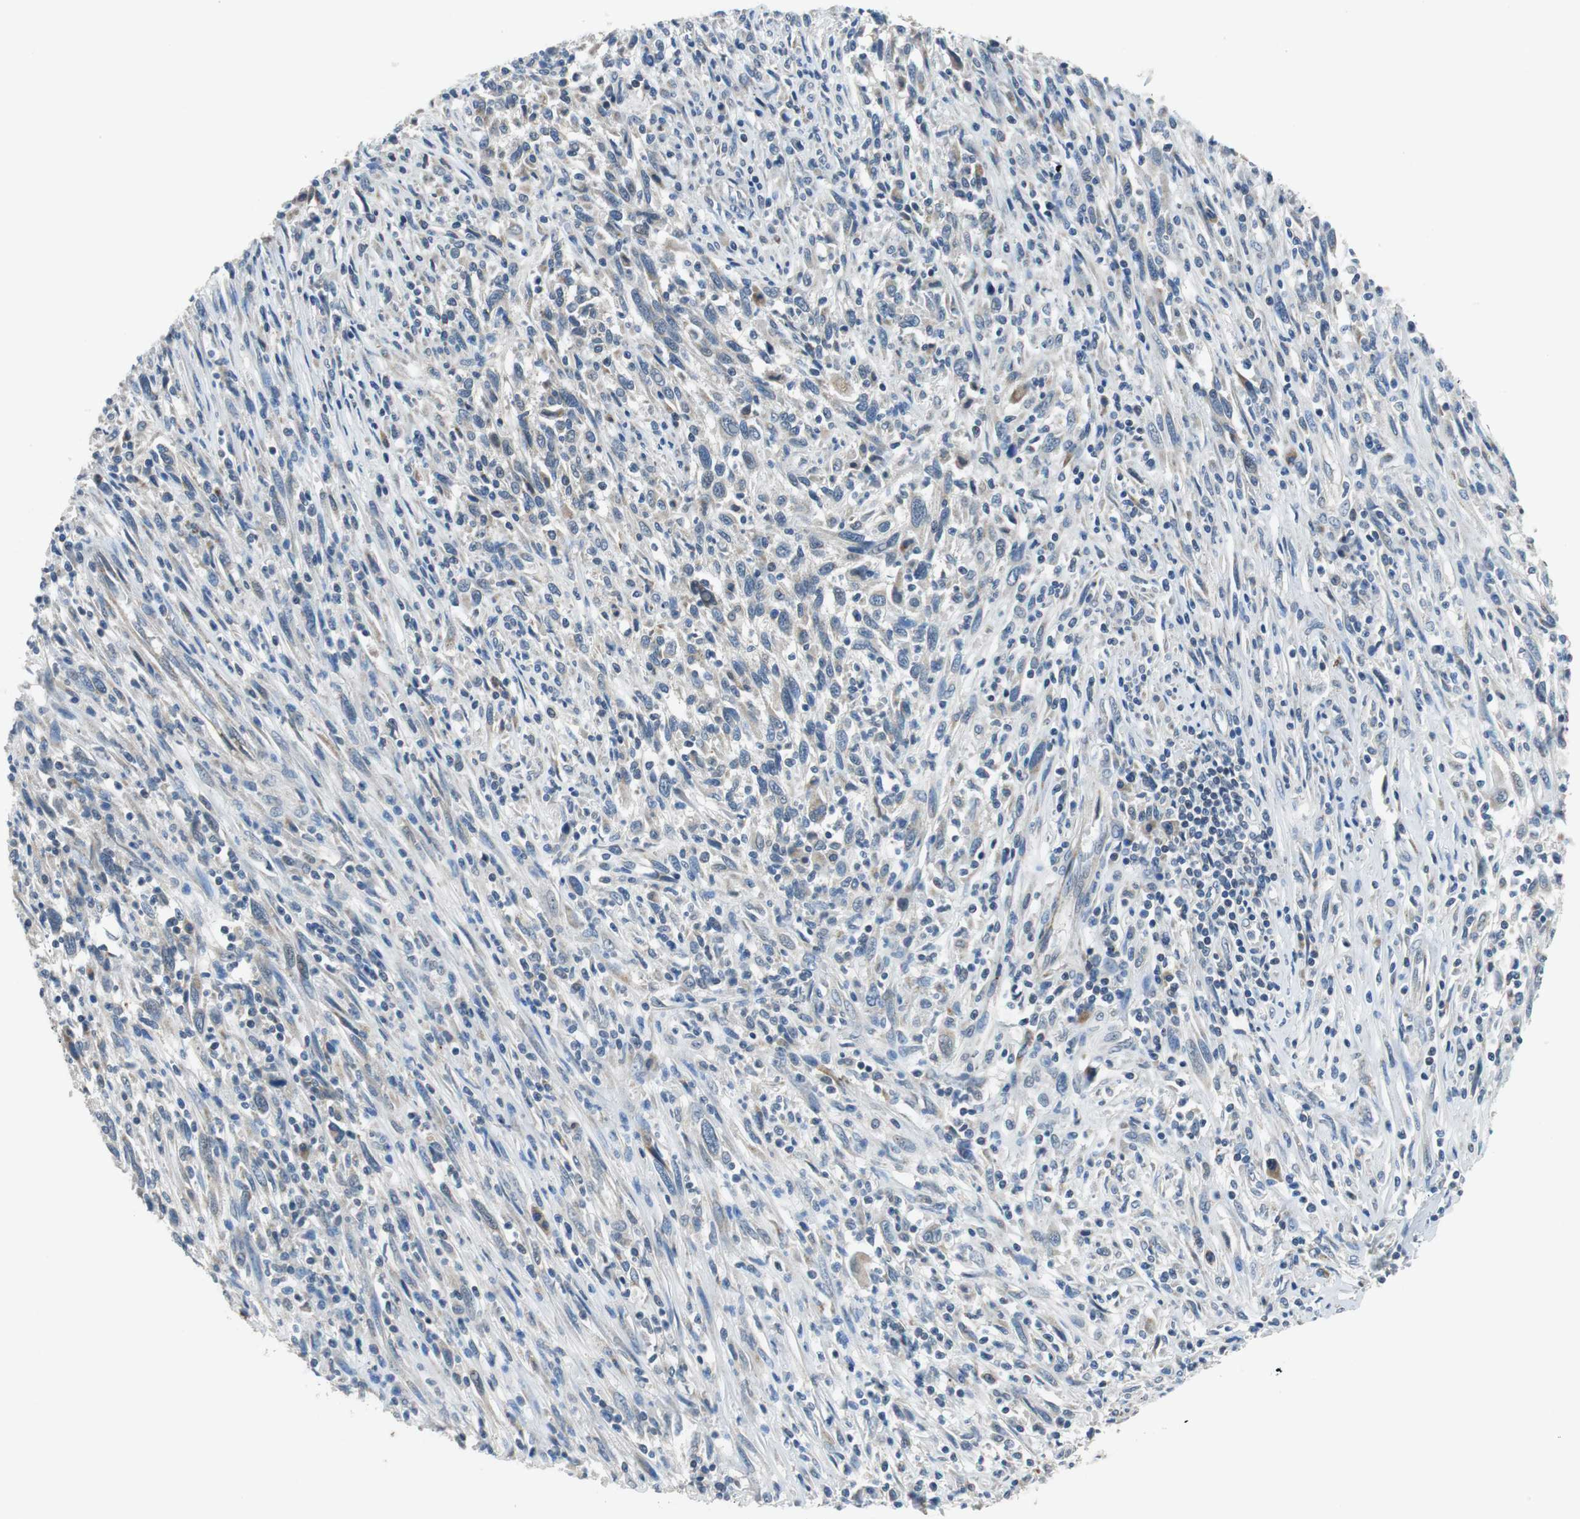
{"staining": {"intensity": "moderate", "quantity": "<25%", "location": "cytoplasmic/membranous"}, "tissue": "melanoma", "cell_type": "Tumor cells", "image_type": "cancer", "snomed": [{"axis": "morphology", "description": "Malignant melanoma, Metastatic site"}, {"axis": "topography", "description": "Lymph node"}], "caption": "High-magnification brightfield microscopy of malignant melanoma (metastatic site) stained with DAB (3,3'-diaminobenzidine) (brown) and counterstained with hematoxylin (blue). tumor cells exhibit moderate cytoplasmic/membranous expression is appreciated in about<25% of cells.", "gene": "NLGN1", "patient": {"sex": "male", "age": 61}}